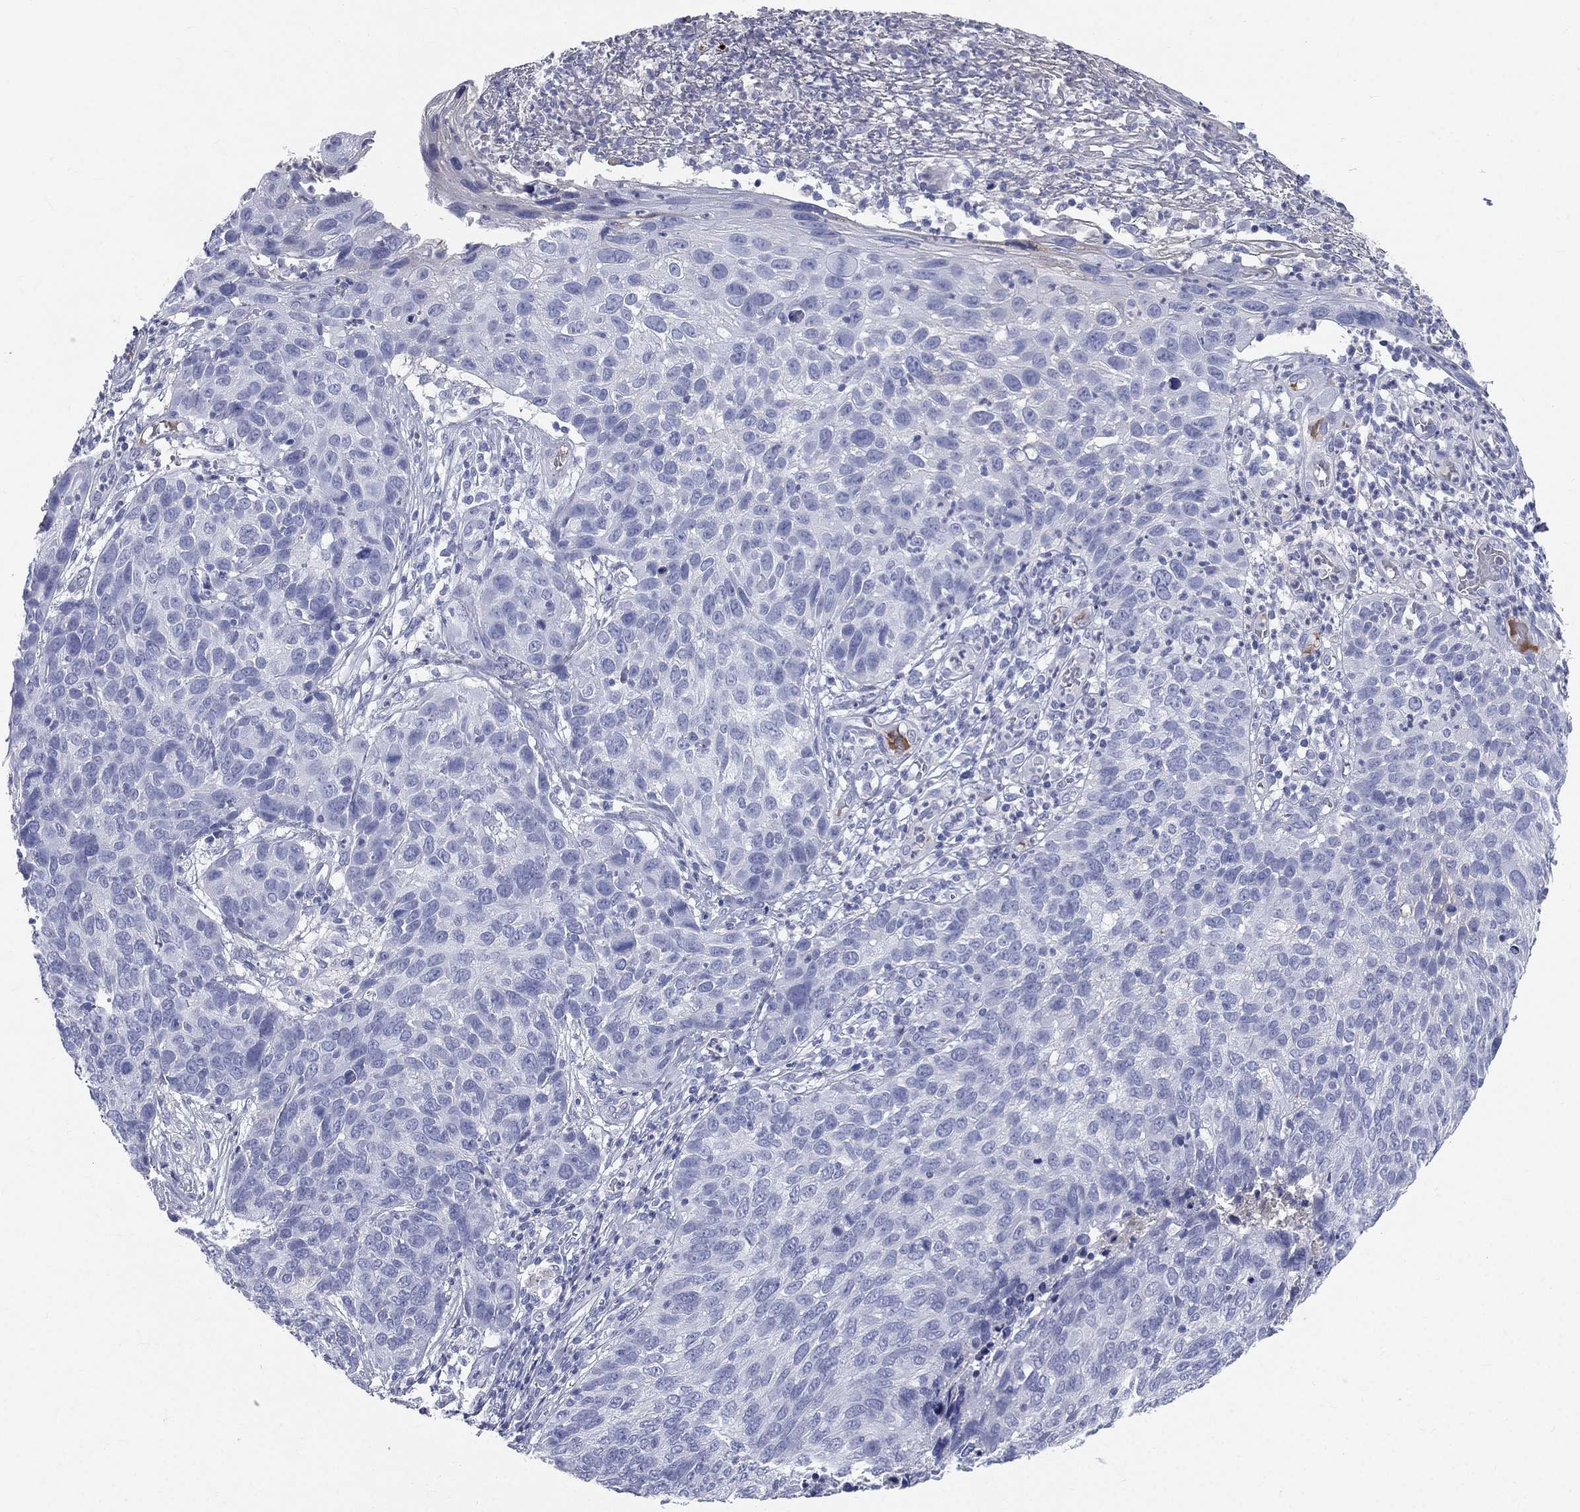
{"staining": {"intensity": "negative", "quantity": "none", "location": "none"}, "tissue": "skin cancer", "cell_type": "Tumor cells", "image_type": "cancer", "snomed": [{"axis": "morphology", "description": "Squamous cell carcinoma, NOS"}, {"axis": "topography", "description": "Skin"}], "caption": "A high-resolution image shows immunohistochemistry (IHC) staining of skin cancer (squamous cell carcinoma), which exhibits no significant staining in tumor cells. (DAB immunohistochemistry (IHC) visualized using brightfield microscopy, high magnification).", "gene": "HP", "patient": {"sex": "male", "age": 92}}